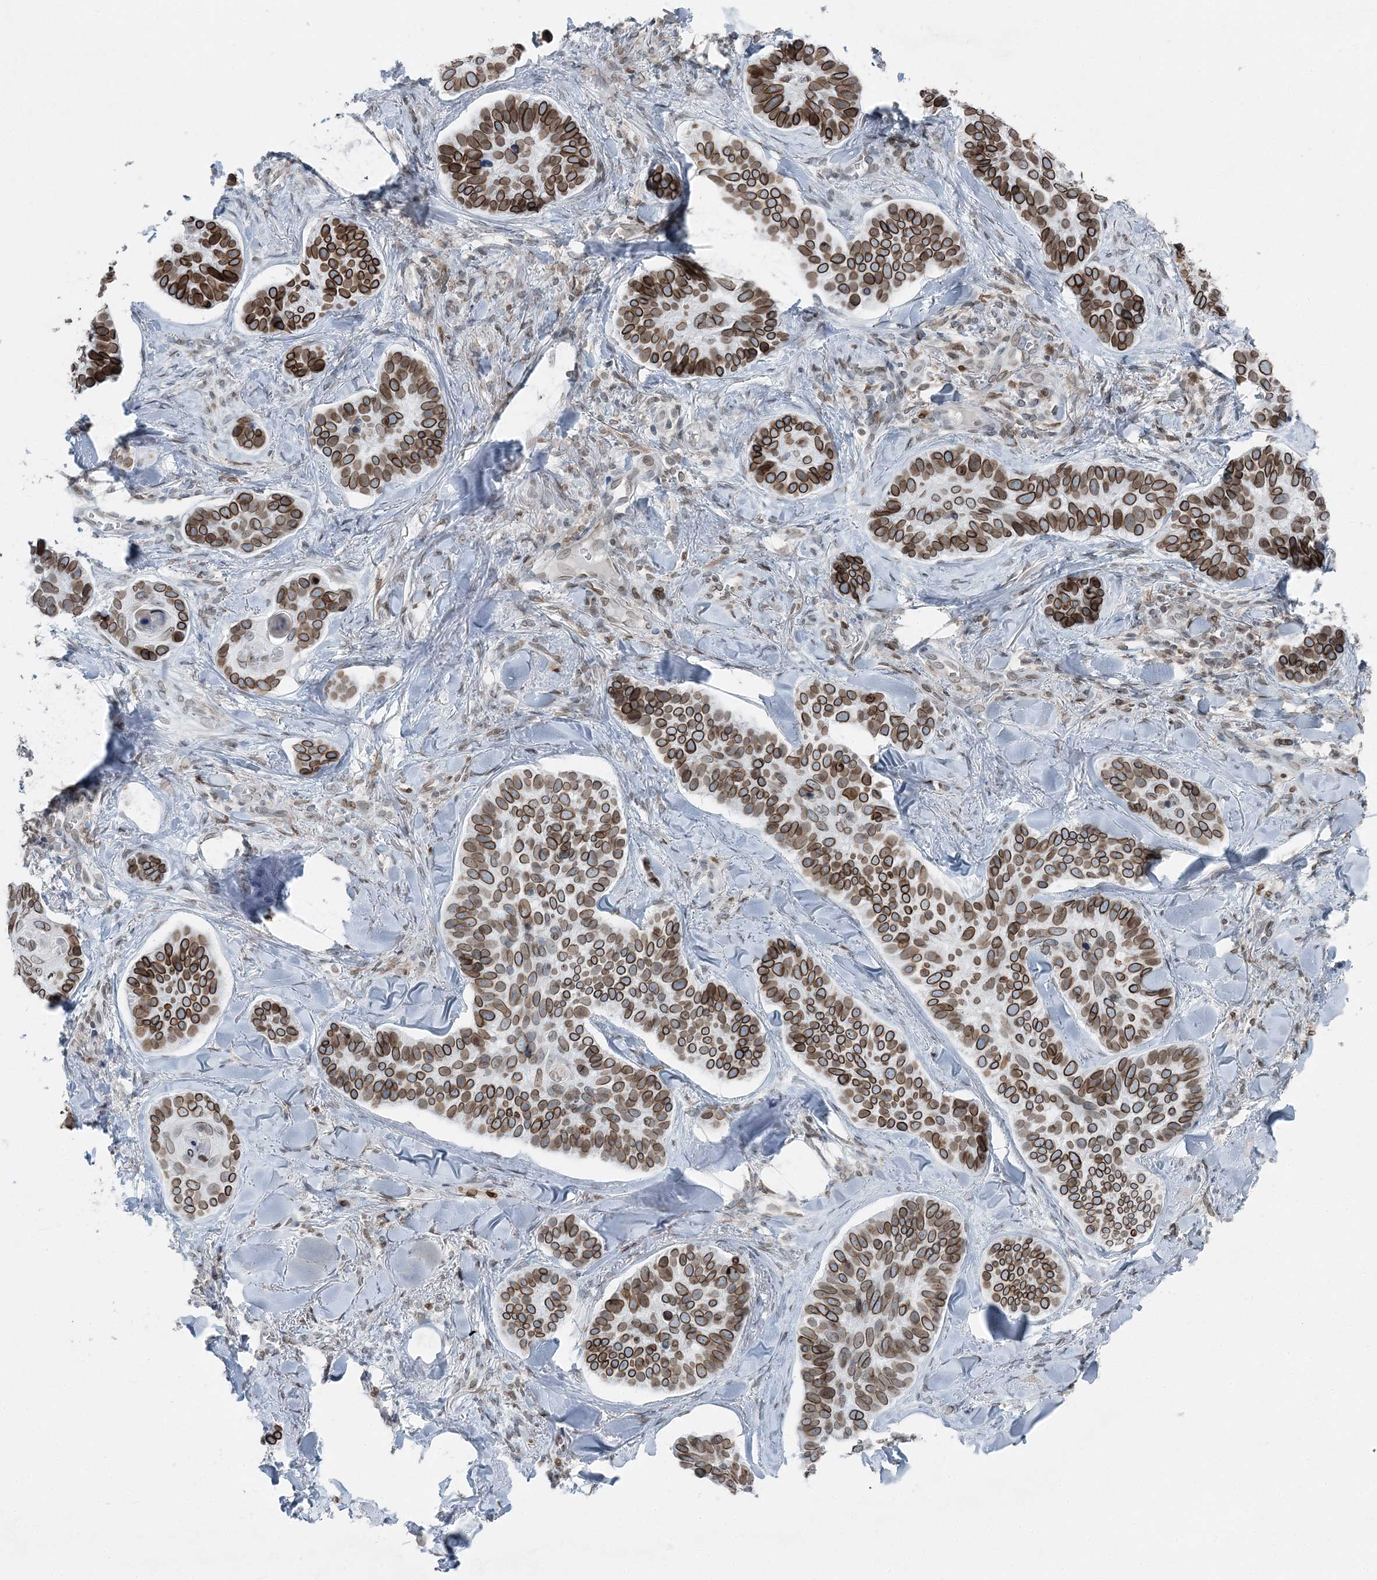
{"staining": {"intensity": "strong", "quantity": ">75%", "location": "cytoplasmic/membranous,nuclear"}, "tissue": "skin cancer", "cell_type": "Tumor cells", "image_type": "cancer", "snomed": [{"axis": "morphology", "description": "Basal cell carcinoma"}, {"axis": "topography", "description": "Skin"}], "caption": "A high-resolution image shows immunohistochemistry staining of skin cancer (basal cell carcinoma), which demonstrates strong cytoplasmic/membranous and nuclear expression in about >75% of tumor cells.", "gene": "GJD4", "patient": {"sex": "male", "age": 62}}